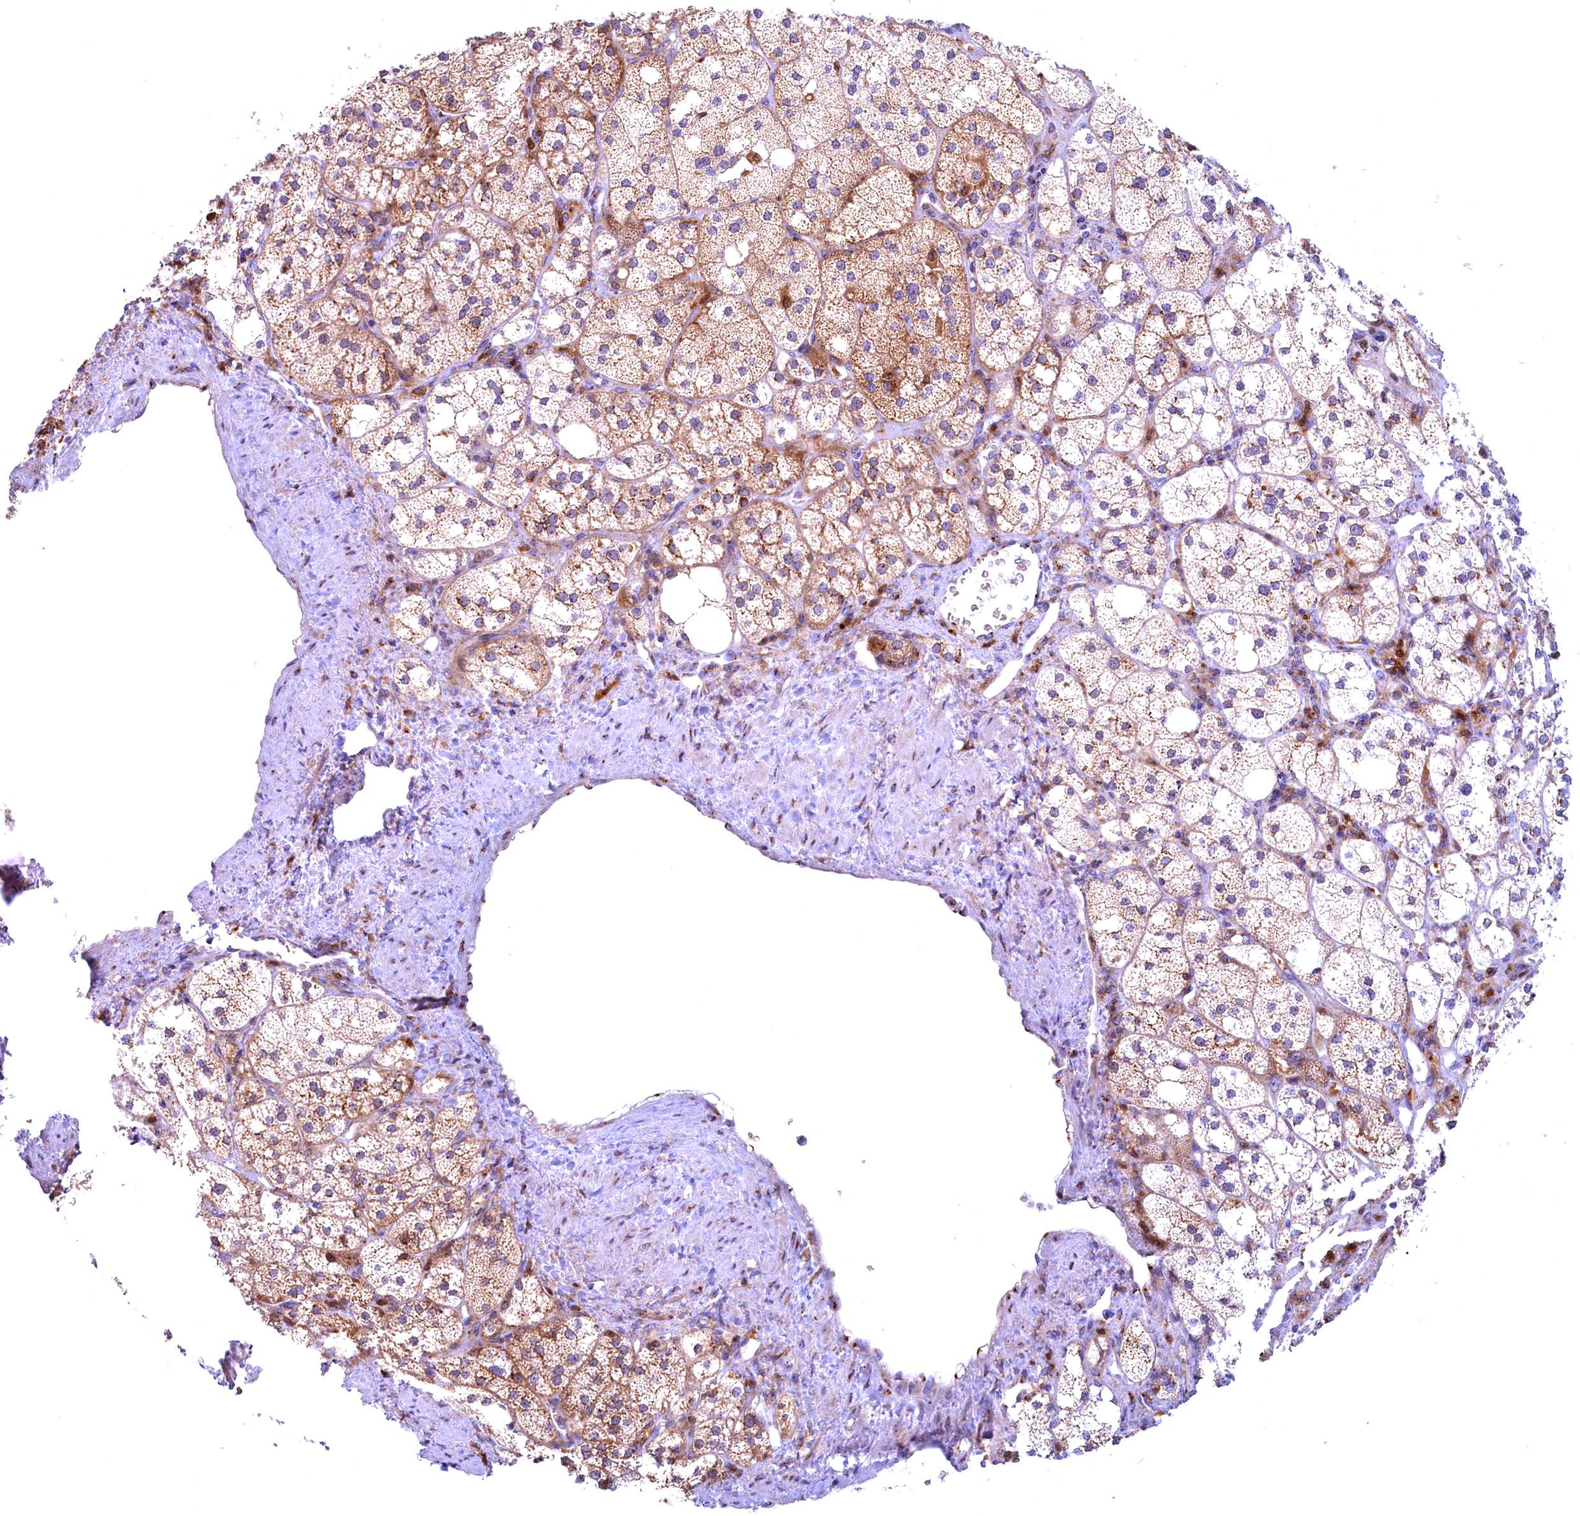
{"staining": {"intensity": "strong", "quantity": ">75%", "location": "cytoplasmic/membranous"}, "tissue": "adrenal gland", "cell_type": "Glandular cells", "image_type": "normal", "snomed": [{"axis": "morphology", "description": "Normal tissue, NOS"}, {"axis": "topography", "description": "Adrenal gland"}], "caption": "Immunohistochemistry (DAB (3,3'-diaminobenzidine)) staining of normal adrenal gland shows strong cytoplasmic/membranous protein expression in approximately >75% of glandular cells.", "gene": "BLVRB", "patient": {"sex": "male", "age": 61}}